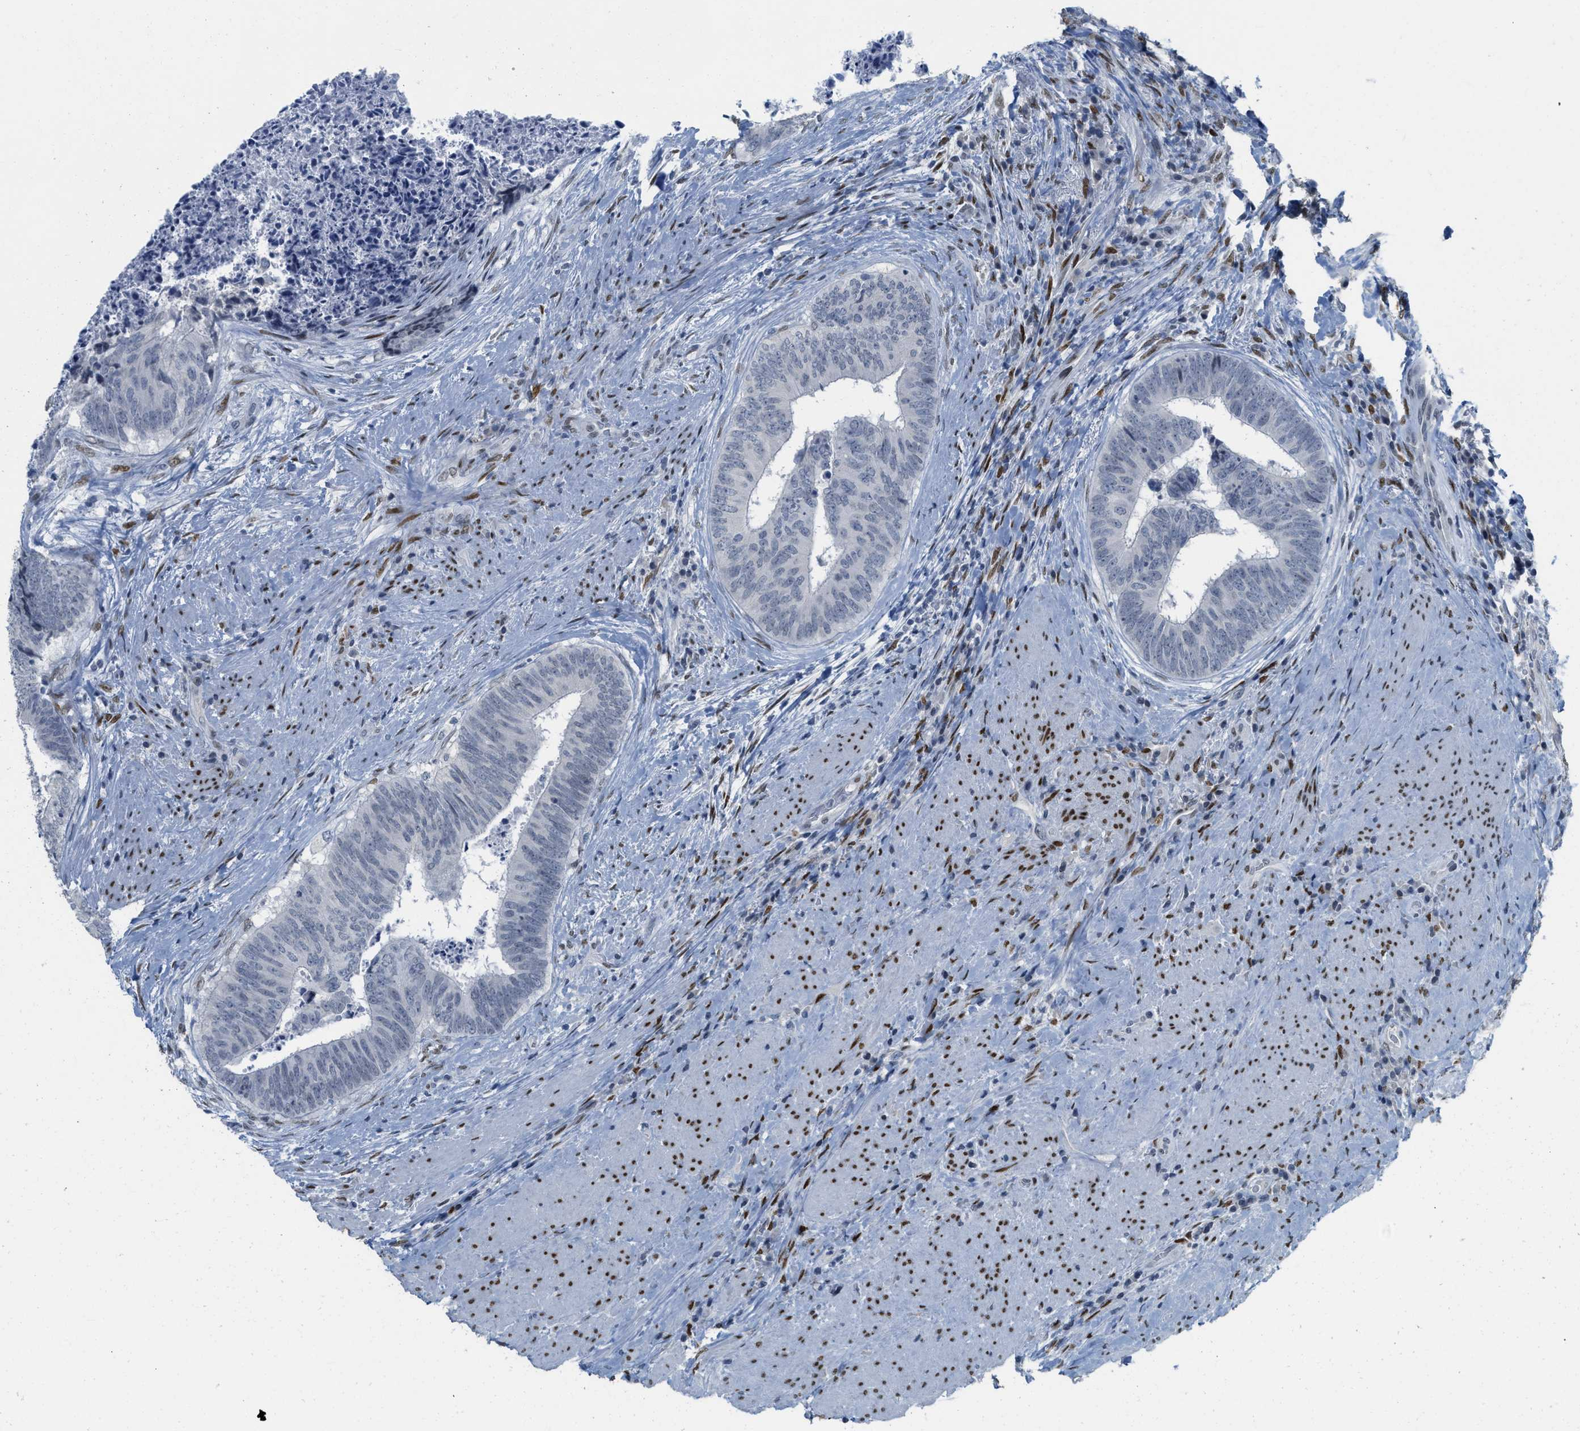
{"staining": {"intensity": "negative", "quantity": "none", "location": "none"}, "tissue": "colorectal cancer", "cell_type": "Tumor cells", "image_type": "cancer", "snomed": [{"axis": "morphology", "description": "Adenocarcinoma, NOS"}, {"axis": "topography", "description": "Rectum"}], "caption": "Protein analysis of colorectal cancer exhibits no significant staining in tumor cells. Brightfield microscopy of IHC stained with DAB (3,3'-diaminobenzidine) (brown) and hematoxylin (blue), captured at high magnification.", "gene": "PBX1", "patient": {"sex": "male", "age": 72}}